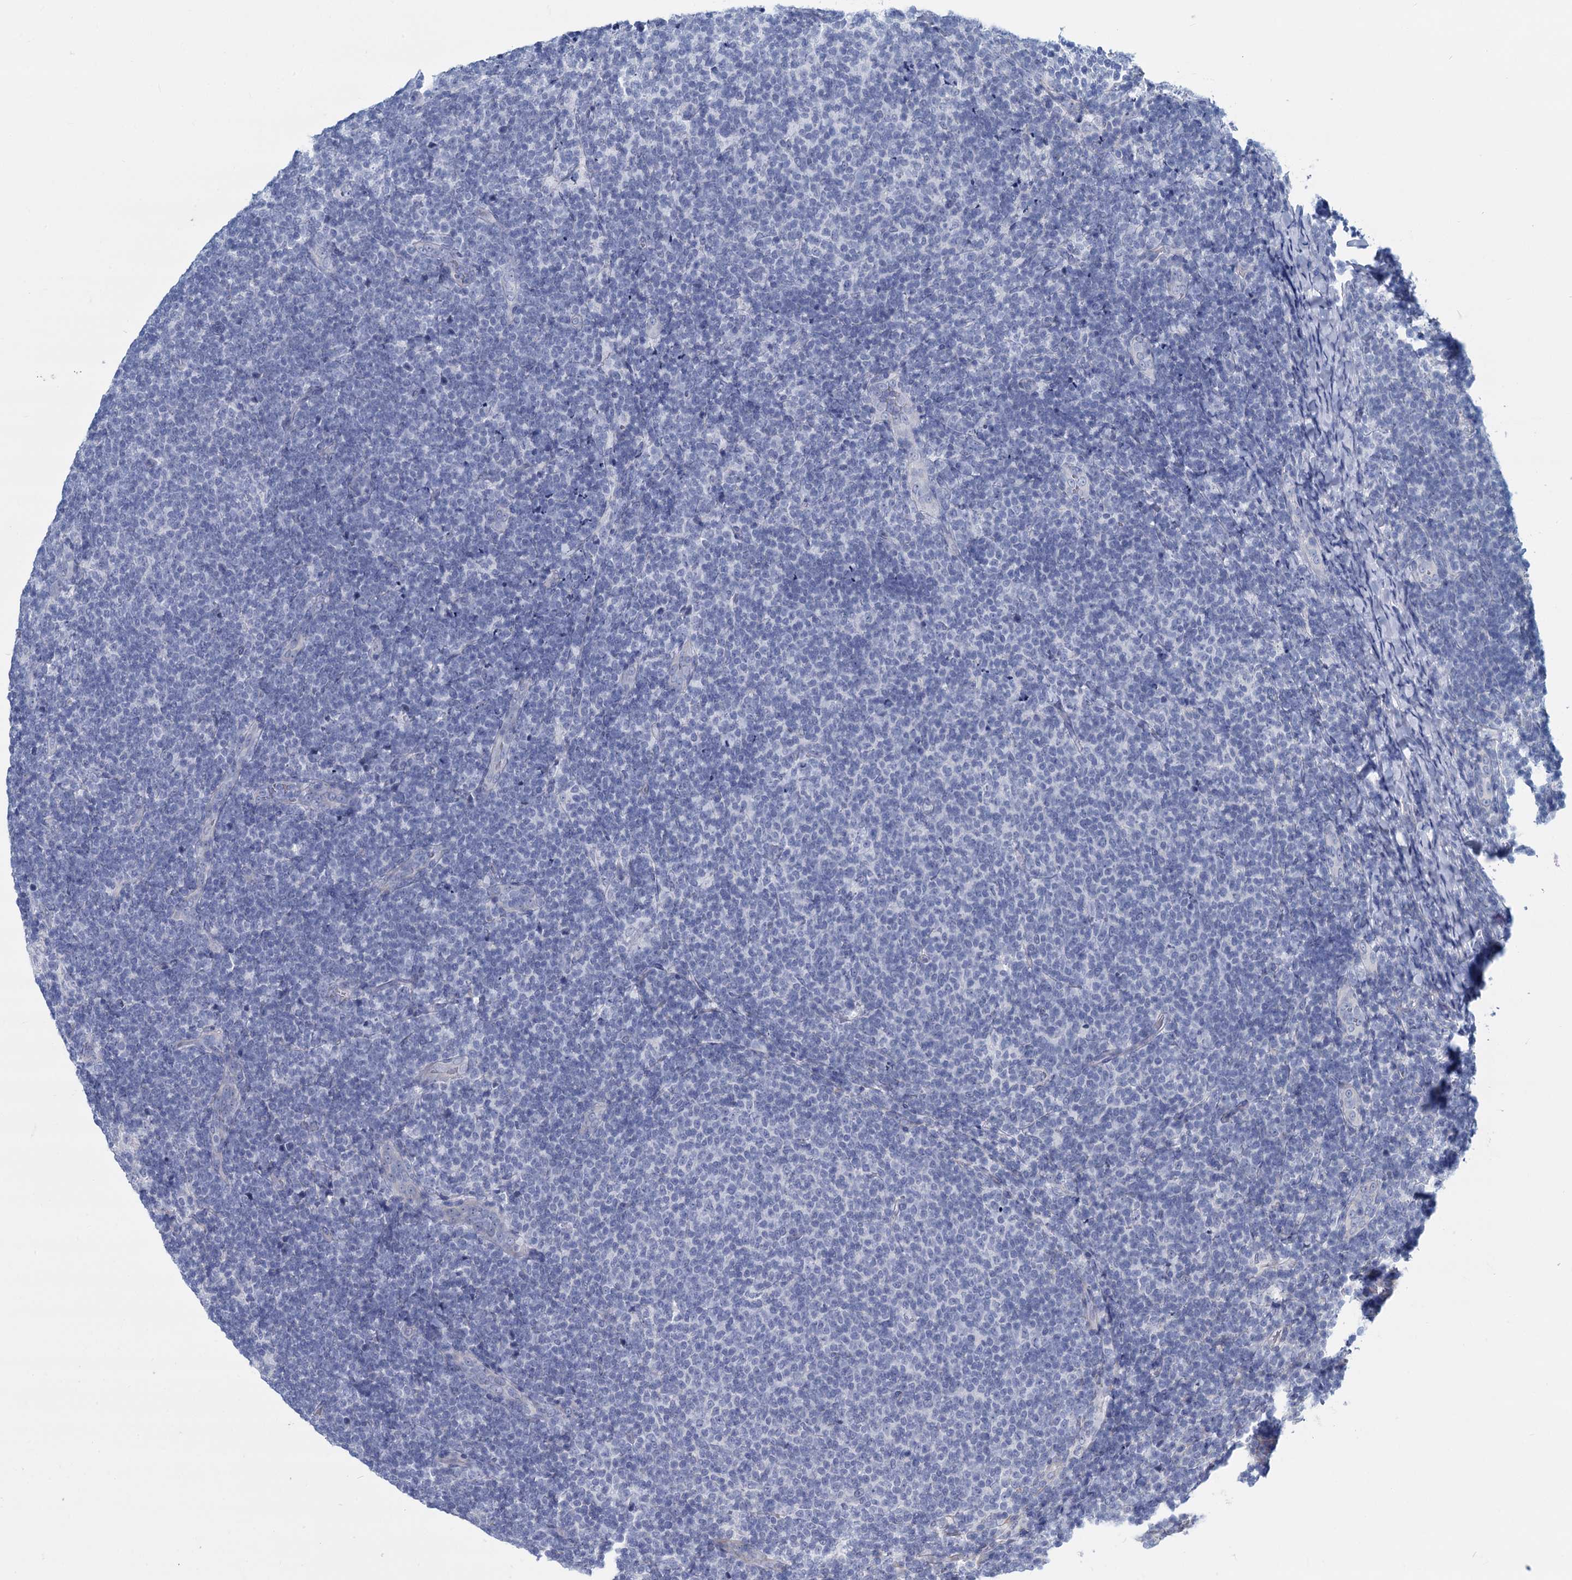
{"staining": {"intensity": "negative", "quantity": "none", "location": "none"}, "tissue": "lymphoma", "cell_type": "Tumor cells", "image_type": "cancer", "snomed": [{"axis": "morphology", "description": "Malignant lymphoma, non-Hodgkin's type, Low grade"}, {"axis": "topography", "description": "Lymph node"}], "caption": "Tumor cells are negative for brown protein staining in lymphoma.", "gene": "GSTM3", "patient": {"sex": "male", "age": 66}}